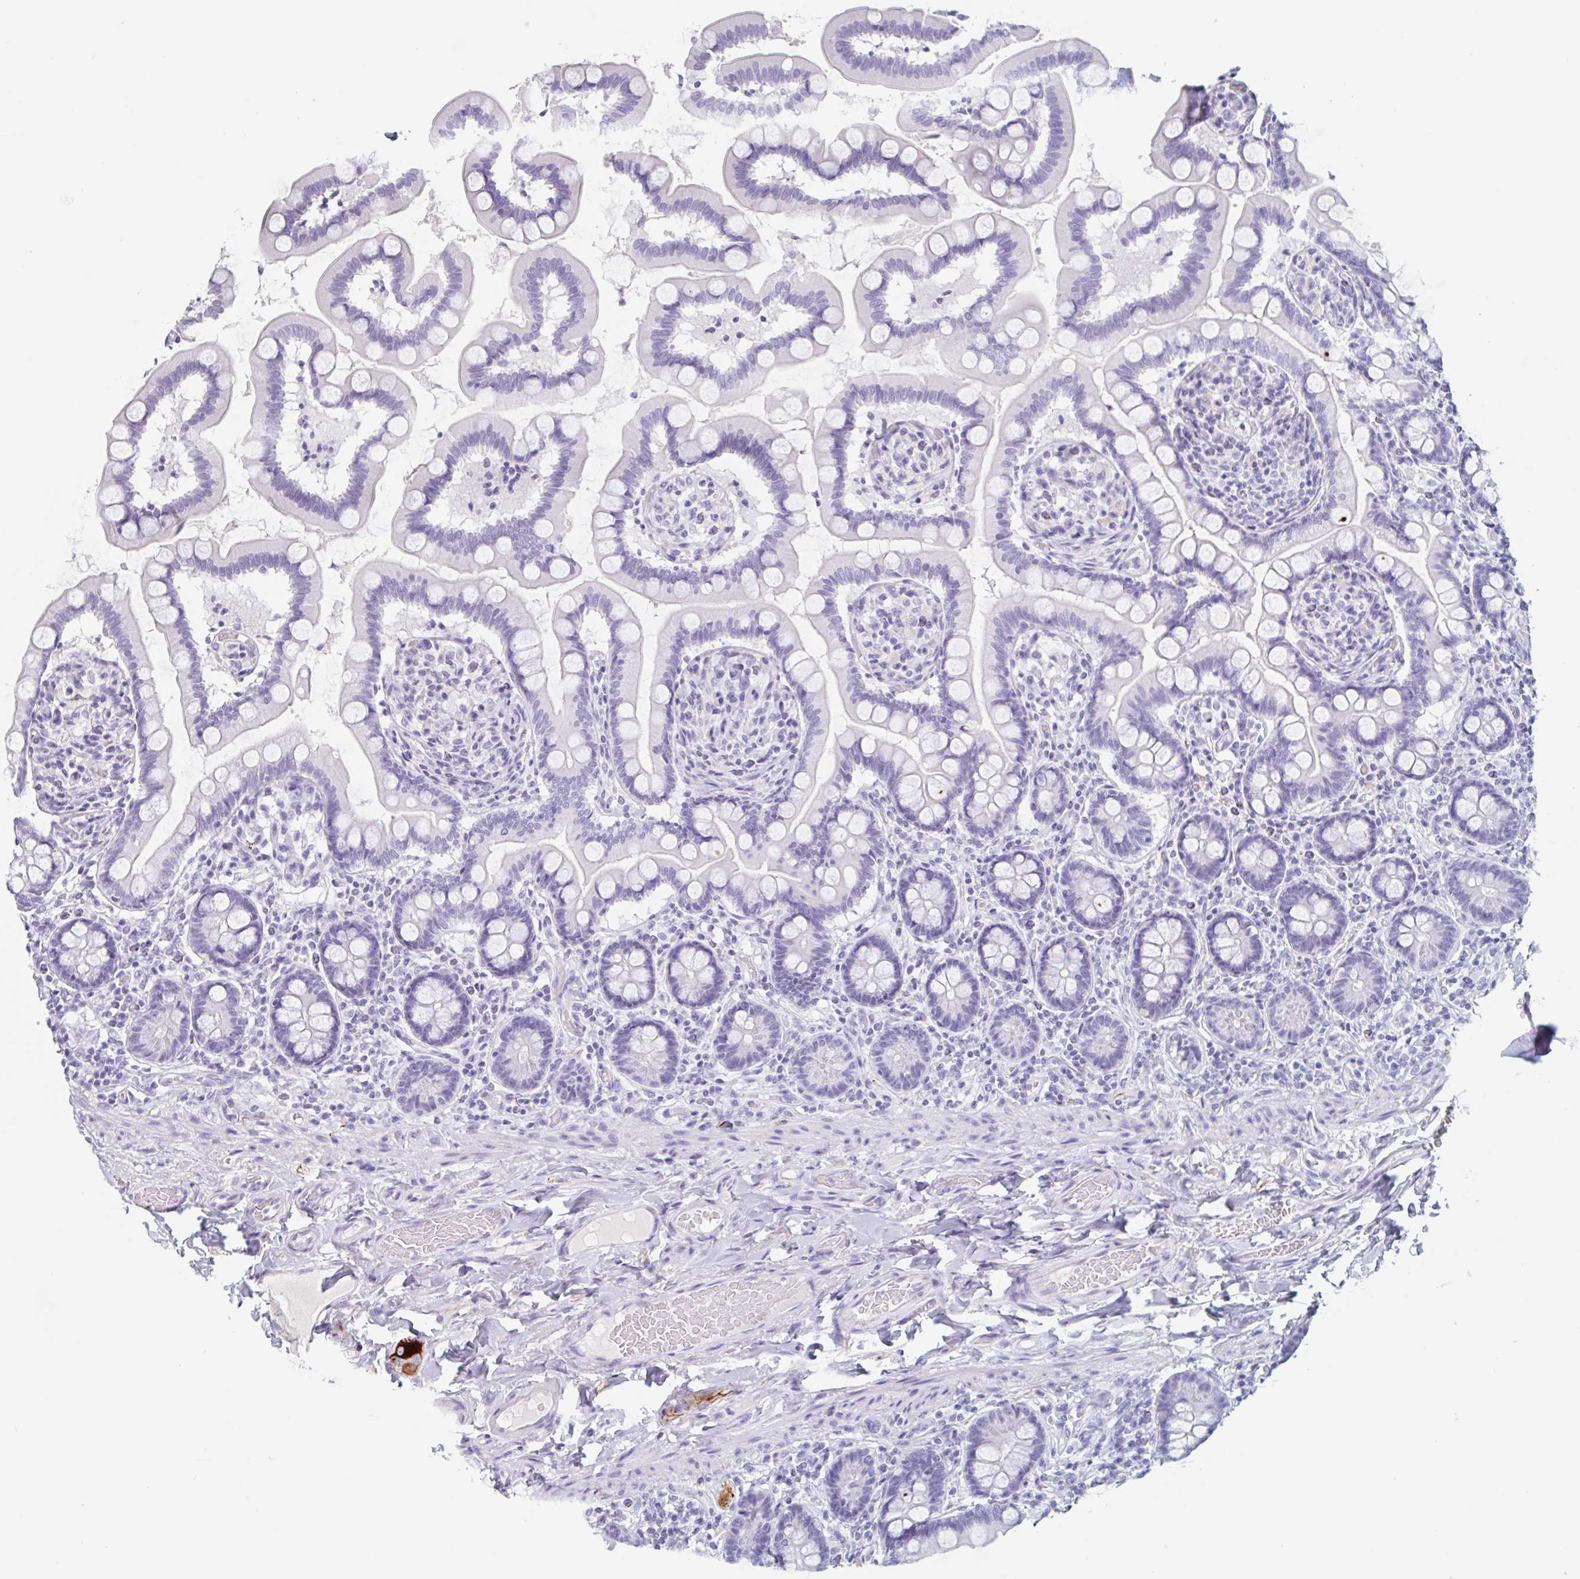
{"staining": {"intensity": "negative", "quantity": "none", "location": "none"}, "tissue": "small intestine", "cell_type": "Glandular cells", "image_type": "normal", "snomed": [{"axis": "morphology", "description": "Normal tissue, NOS"}, {"axis": "topography", "description": "Small intestine"}], "caption": "Human small intestine stained for a protein using immunohistochemistry shows no staining in glandular cells.", "gene": "EMC4", "patient": {"sex": "female", "age": 64}}